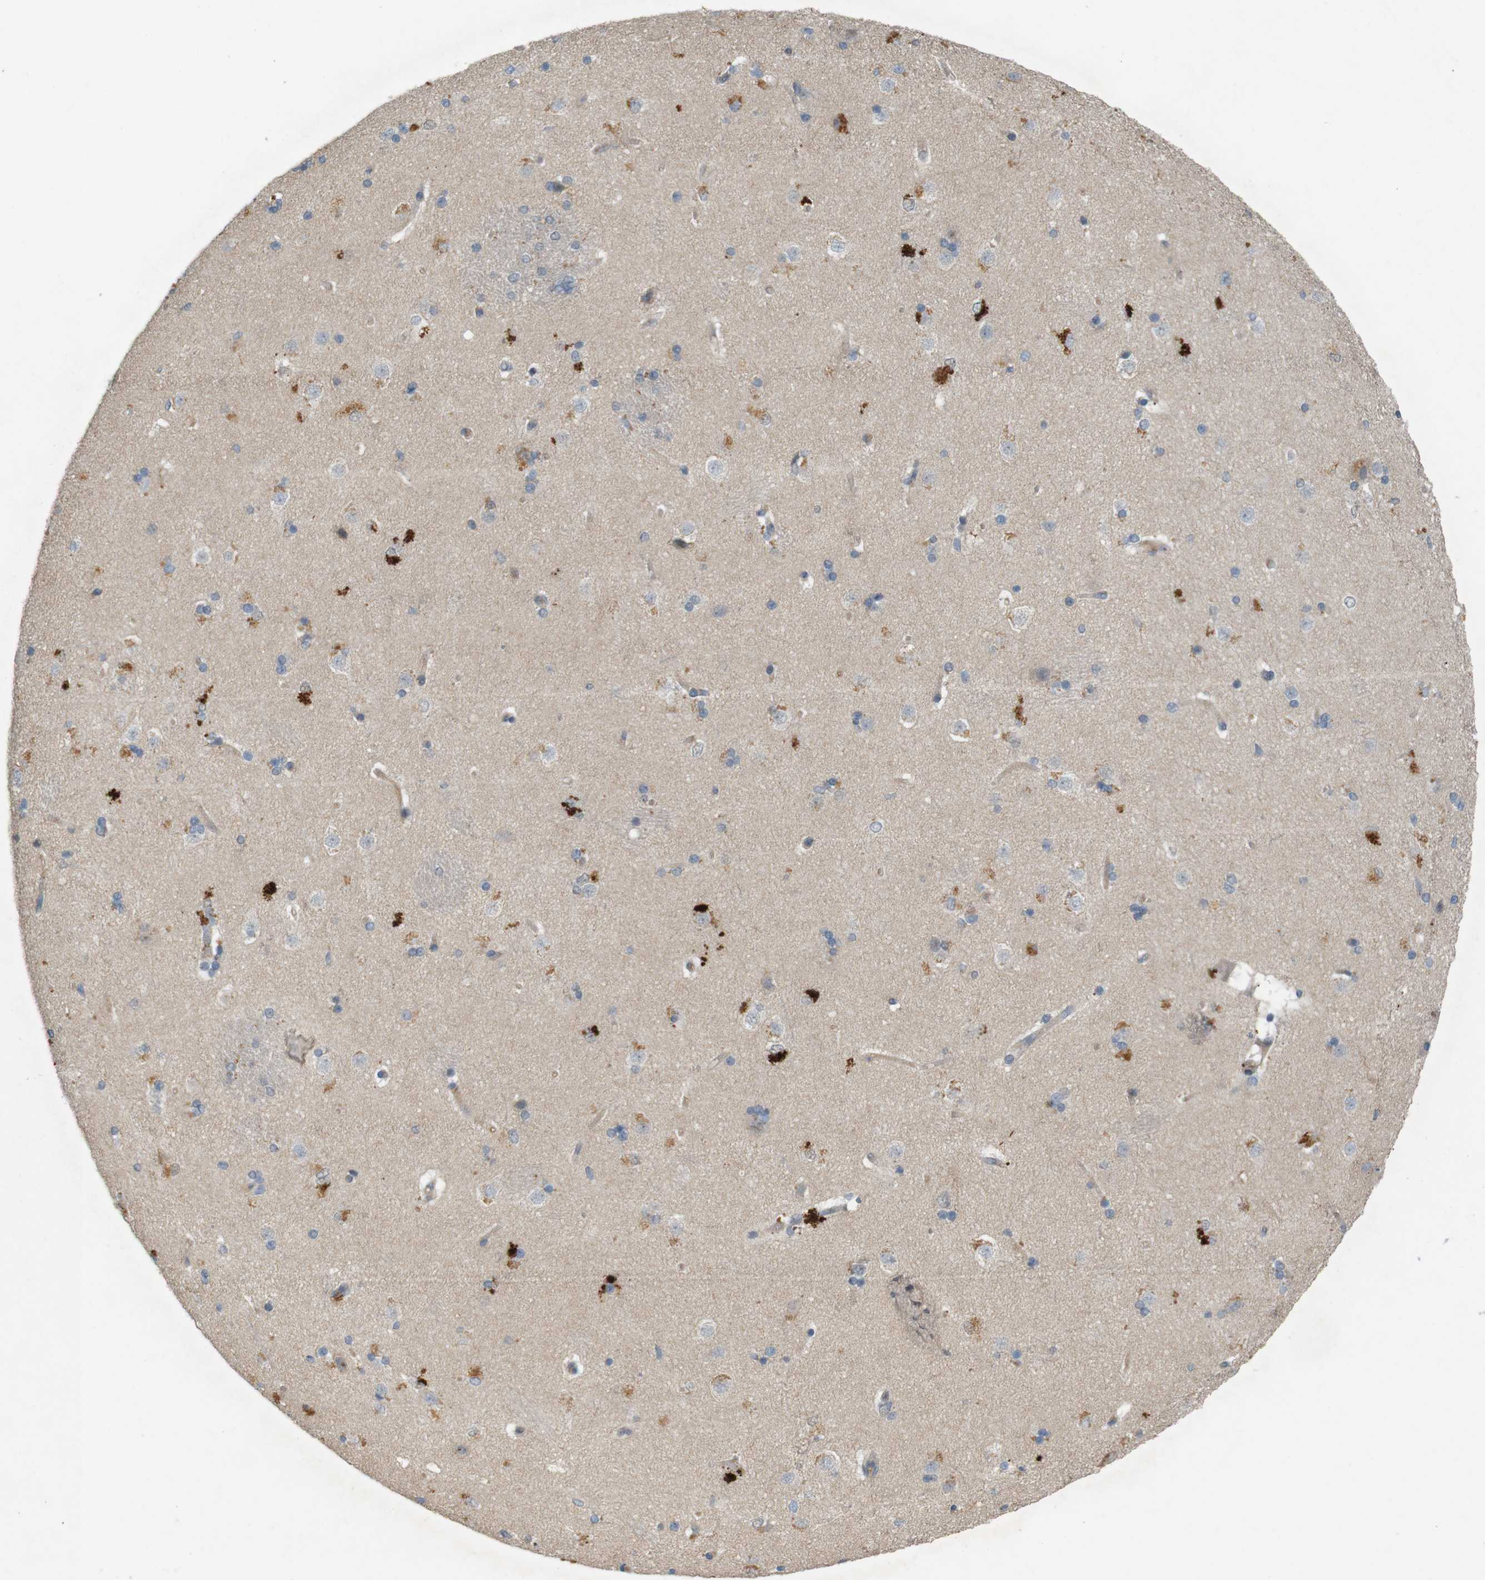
{"staining": {"intensity": "strong", "quantity": "<25%", "location": "cytoplasmic/membranous"}, "tissue": "caudate", "cell_type": "Glial cells", "image_type": "normal", "snomed": [{"axis": "morphology", "description": "Normal tissue, NOS"}, {"axis": "topography", "description": "Lateral ventricle wall"}], "caption": "Immunohistochemistry (IHC) of unremarkable human caudate reveals medium levels of strong cytoplasmic/membranous staining in about <25% of glial cells.", "gene": "PVR", "patient": {"sex": "female", "age": 19}}